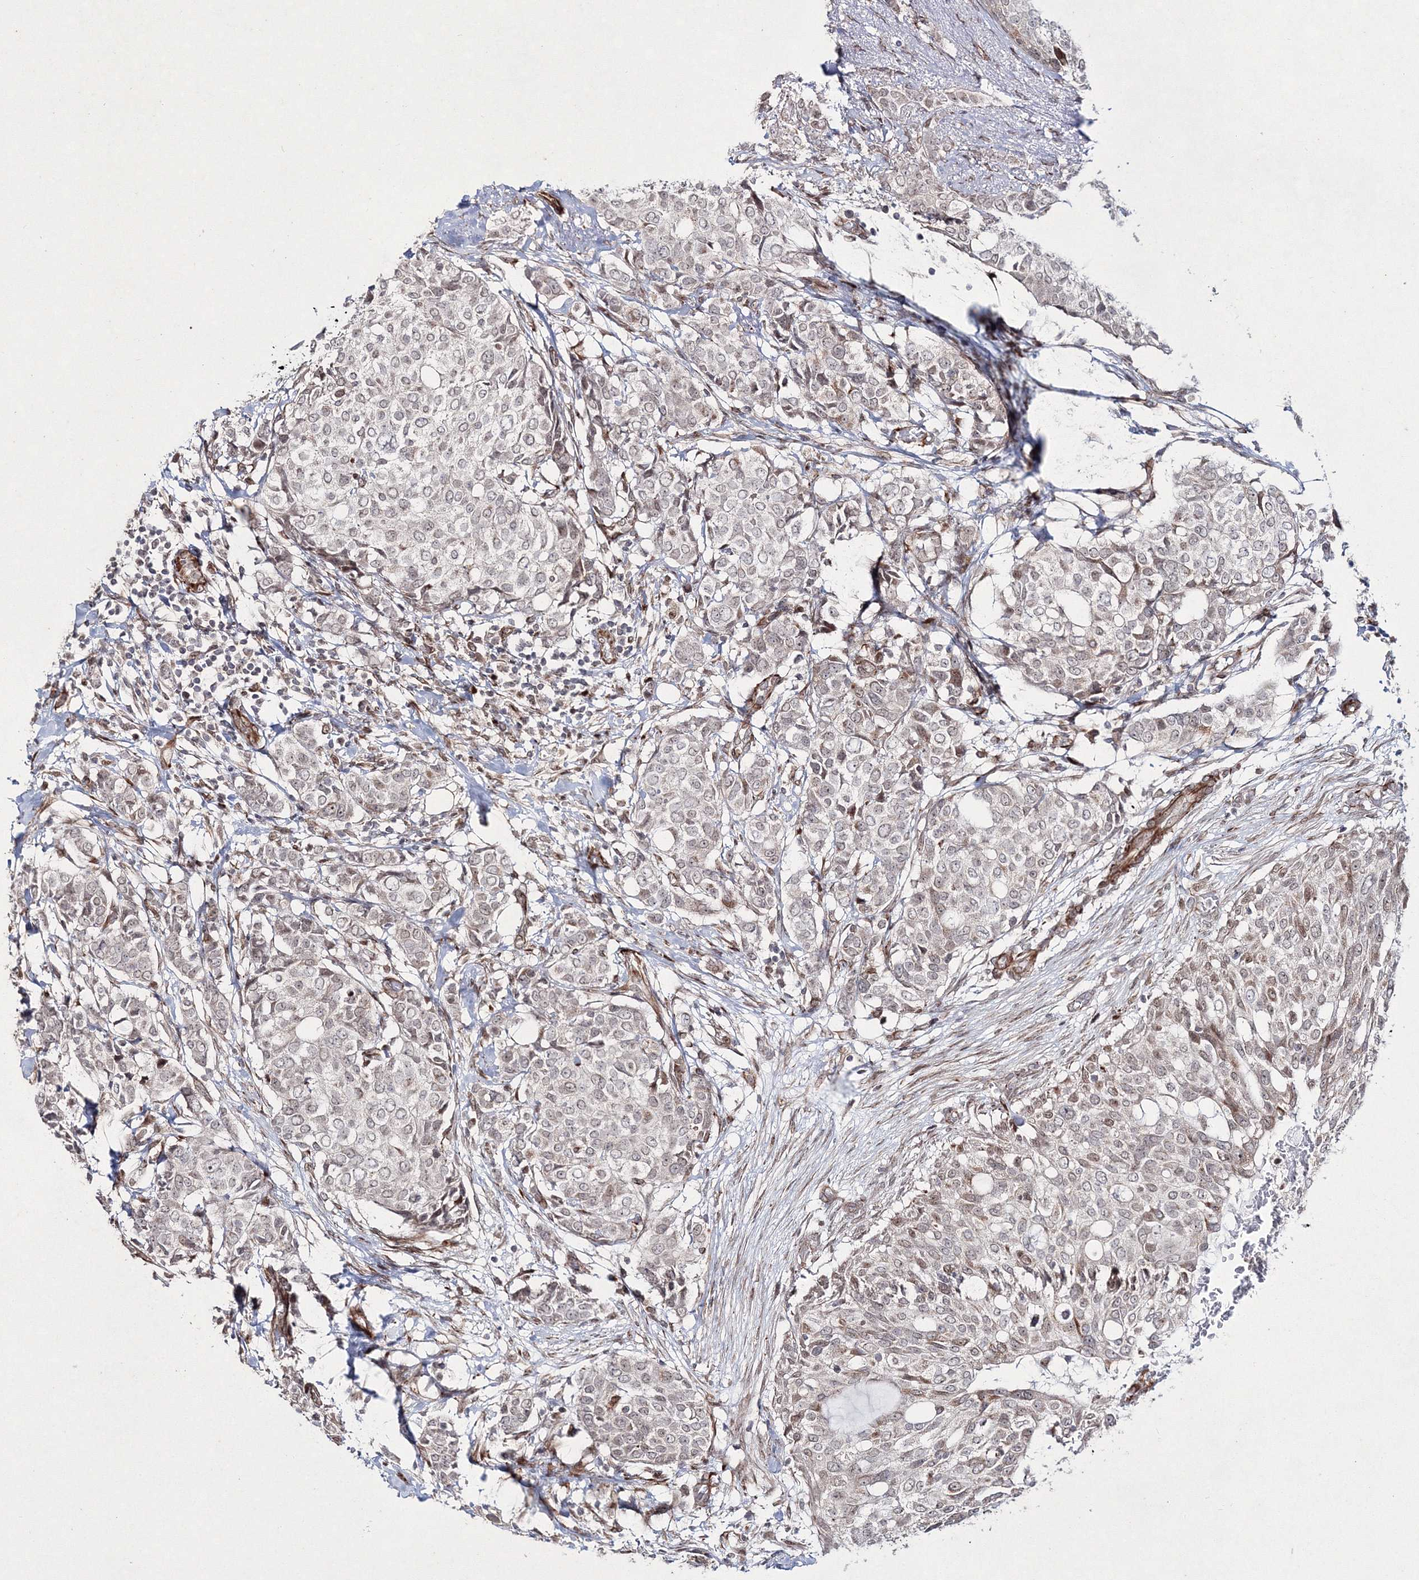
{"staining": {"intensity": "weak", "quantity": ">75%", "location": "nuclear"}, "tissue": "breast cancer", "cell_type": "Tumor cells", "image_type": "cancer", "snomed": [{"axis": "morphology", "description": "Lobular carcinoma"}, {"axis": "topography", "description": "Breast"}], "caption": "DAB (3,3'-diaminobenzidine) immunohistochemical staining of breast cancer reveals weak nuclear protein positivity in about >75% of tumor cells.", "gene": "SNIP1", "patient": {"sex": "female", "age": 51}}